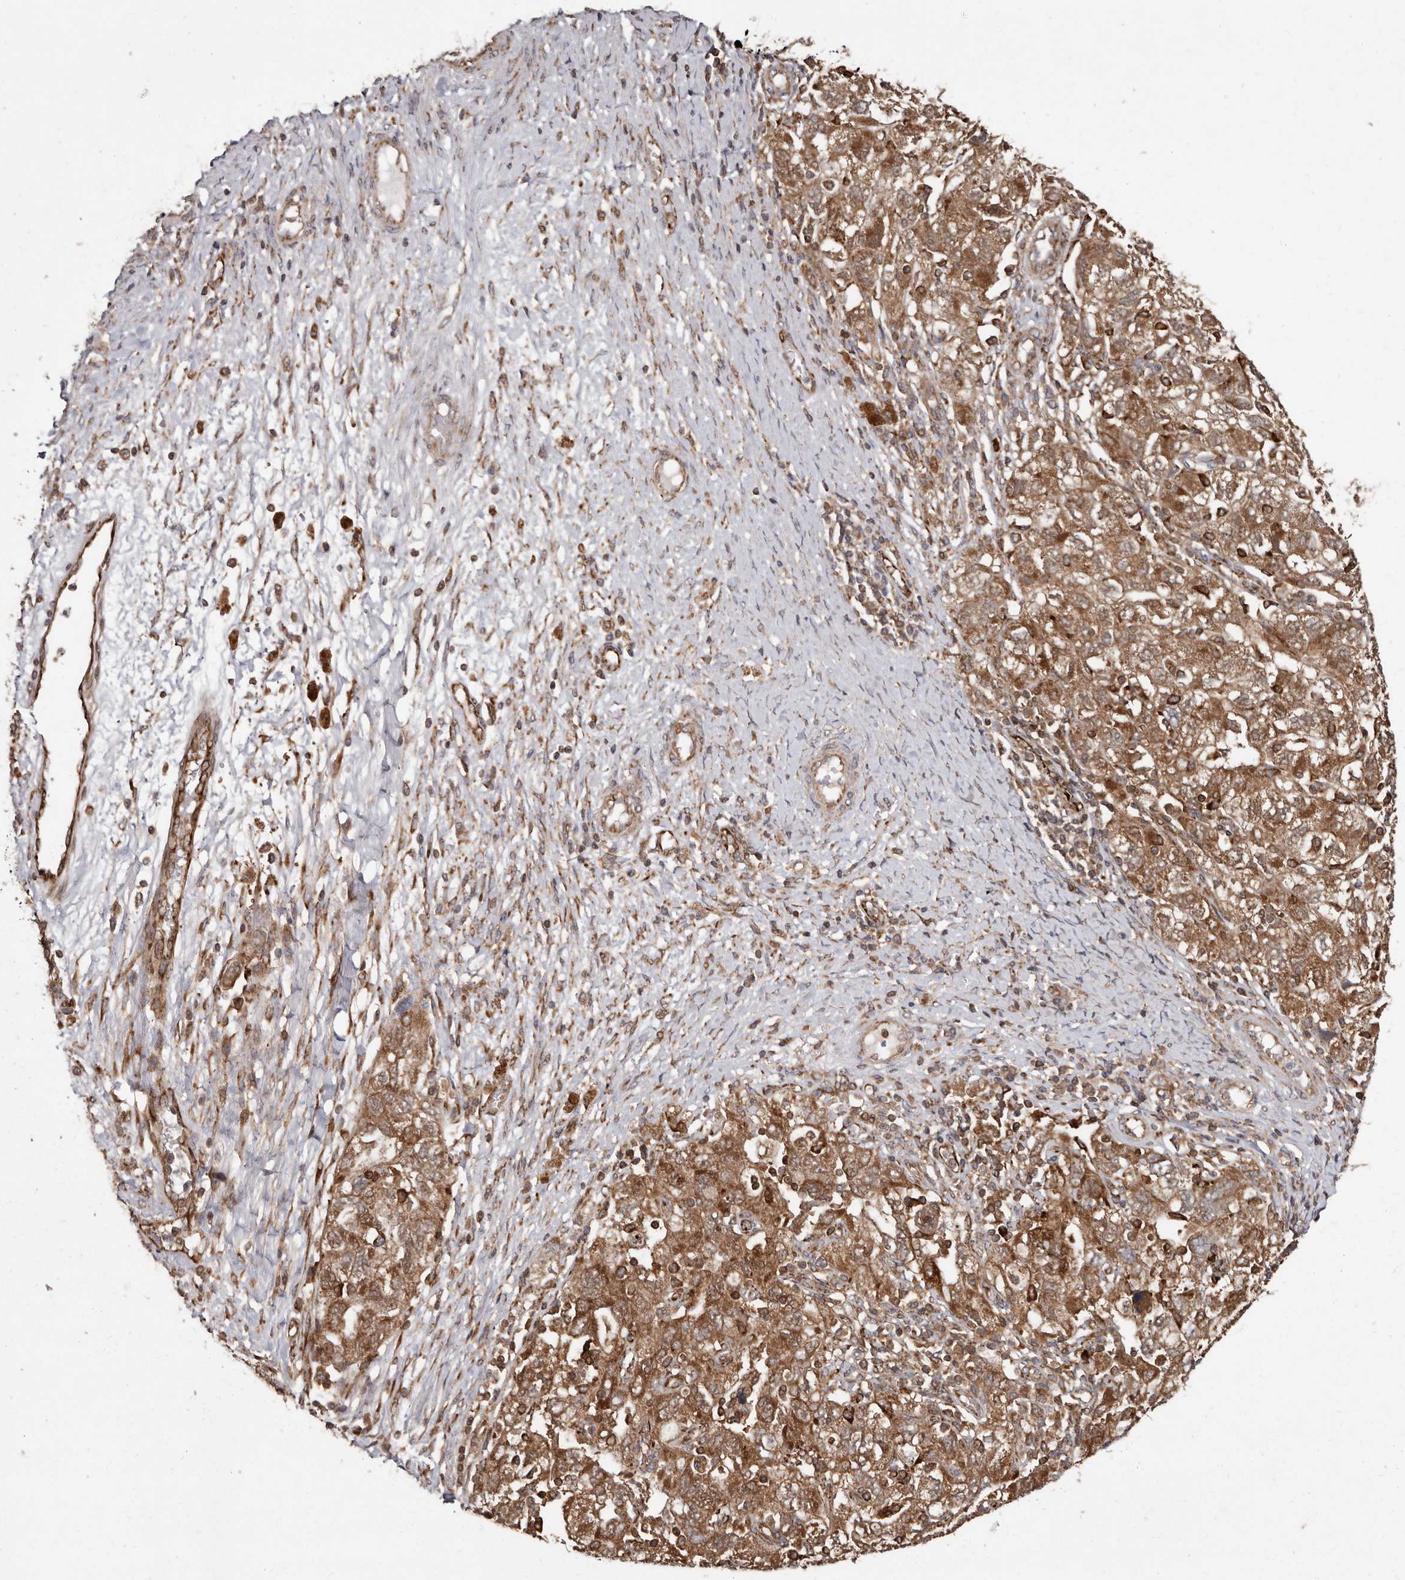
{"staining": {"intensity": "moderate", "quantity": ">75%", "location": "cytoplasmic/membranous"}, "tissue": "ovarian cancer", "cell_type": "Tumor cells", "image_type": "cancer", "snomed": [{"axis": "morphology", "description": "Carcinoma, NOS"}, {"axis": "morphology", "description": "Cystadenocarcinoma, serous, NOS"}, {"axis": "topography", "description": "Ovary"}], "caption": "This histopathology image displays ovarian cancer (serous cystadenocarcinoma) stained with IHC to label a protein in brown. The cytoplasmic/membranous of tumor cells show moderate positivity for the protein. Nuclei are counter-stained blue.", "gene": "FLAD1", "patient": {"sex": "female", "age": 69}}